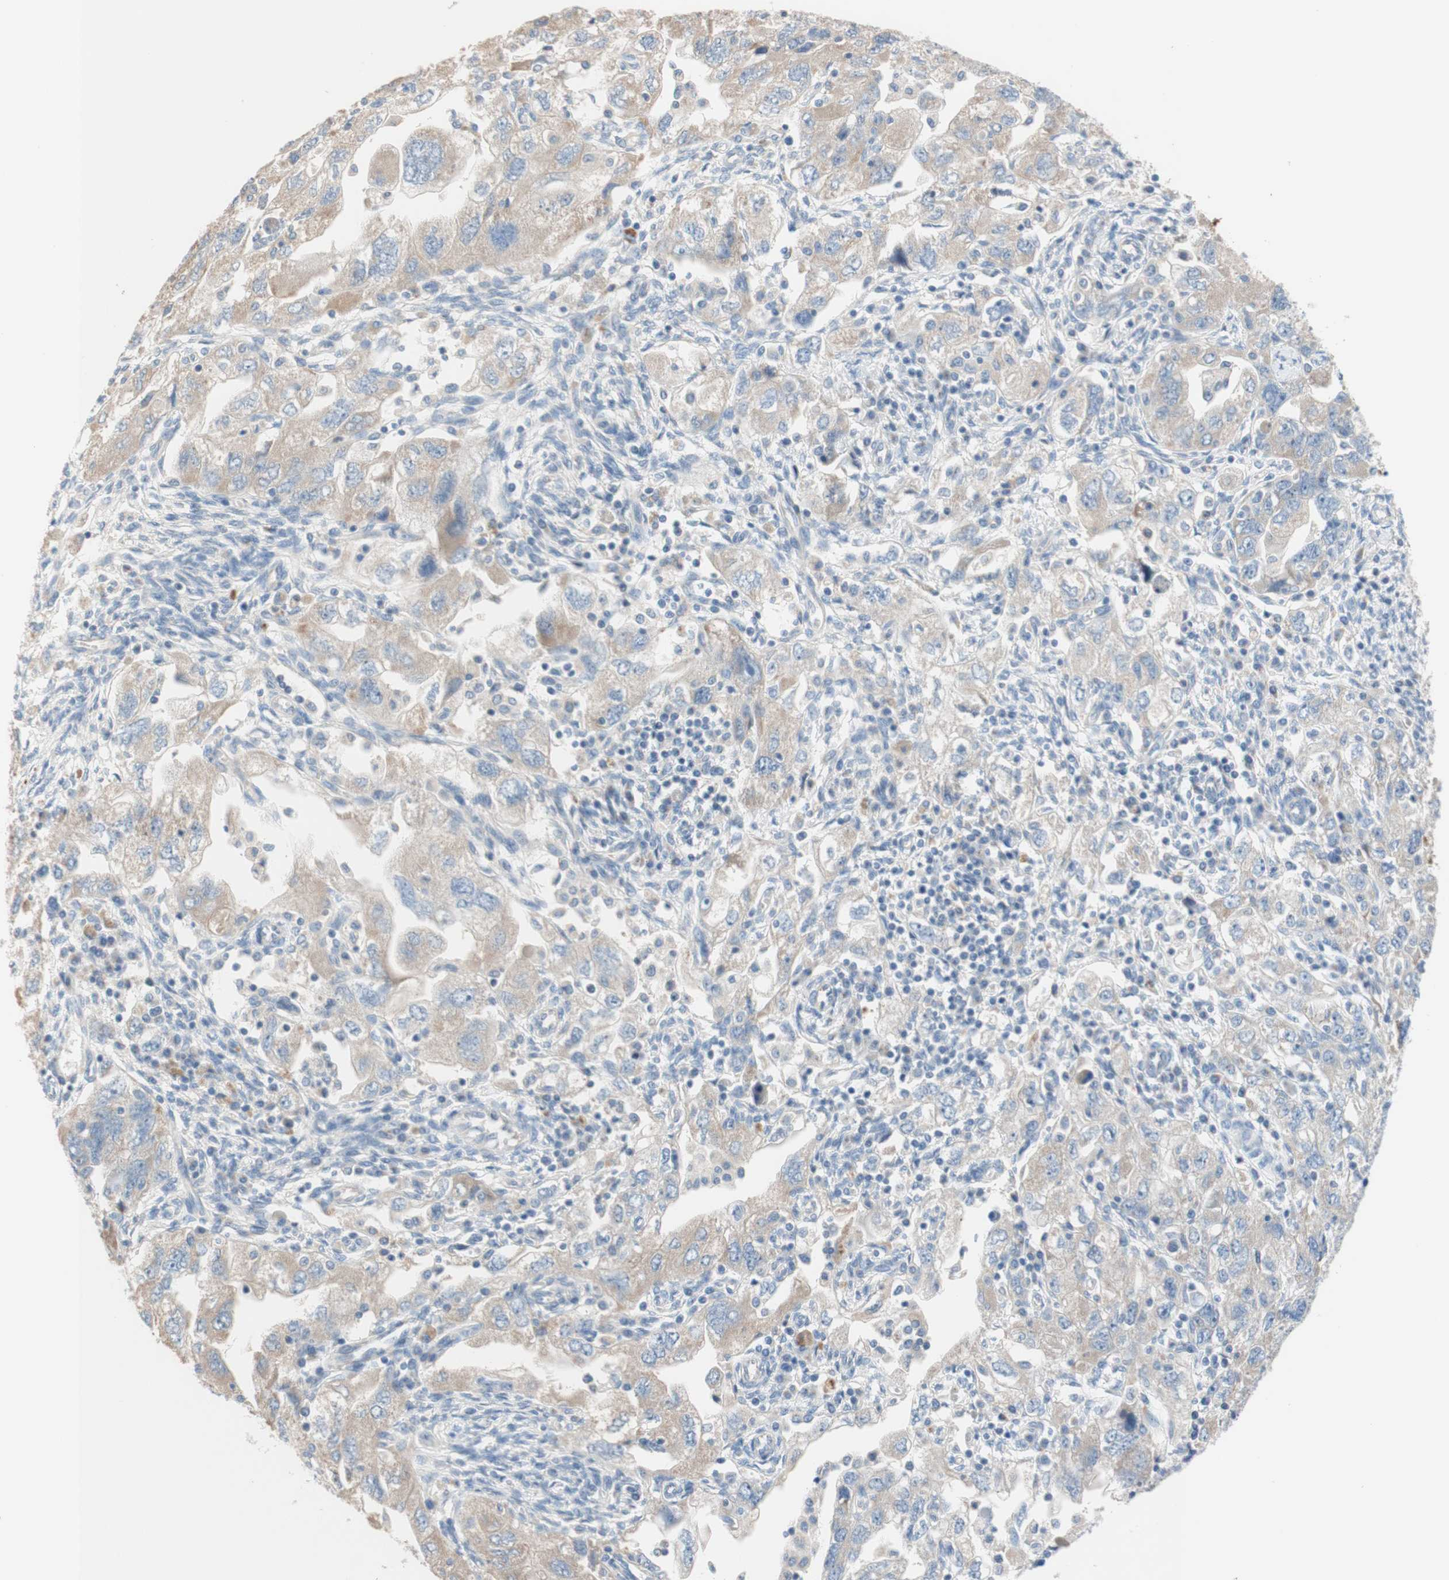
{"staining": {"intensity": "moderate", "quantity": ">75%", "location": "cytoplasmic/membranous"}, "tissue": "ovarian cancer", "cell_type": "Tumor cells", "image_type": "cancer", "snomed": [{"axis": "morphology", "description": "Carcinoma, NOS"}, {"axis": "morphology", "description": "Cystadenocarcinoma, serous, NOS"}, {"axis": "topography", "description": "Ovary"}], "caption": "A brown stain labels moderate cytoplasmic/membranous staining of a protein in human carcinoma (ovarian) tumor cells. The staining was performed using DAB (3,3'-diaminobenzidine), with brown indicating positive protein expression. Nuclei are stained blue with hematoxylin.", "gene": "F3", "patient": {"sex": "female", "age": 69}}